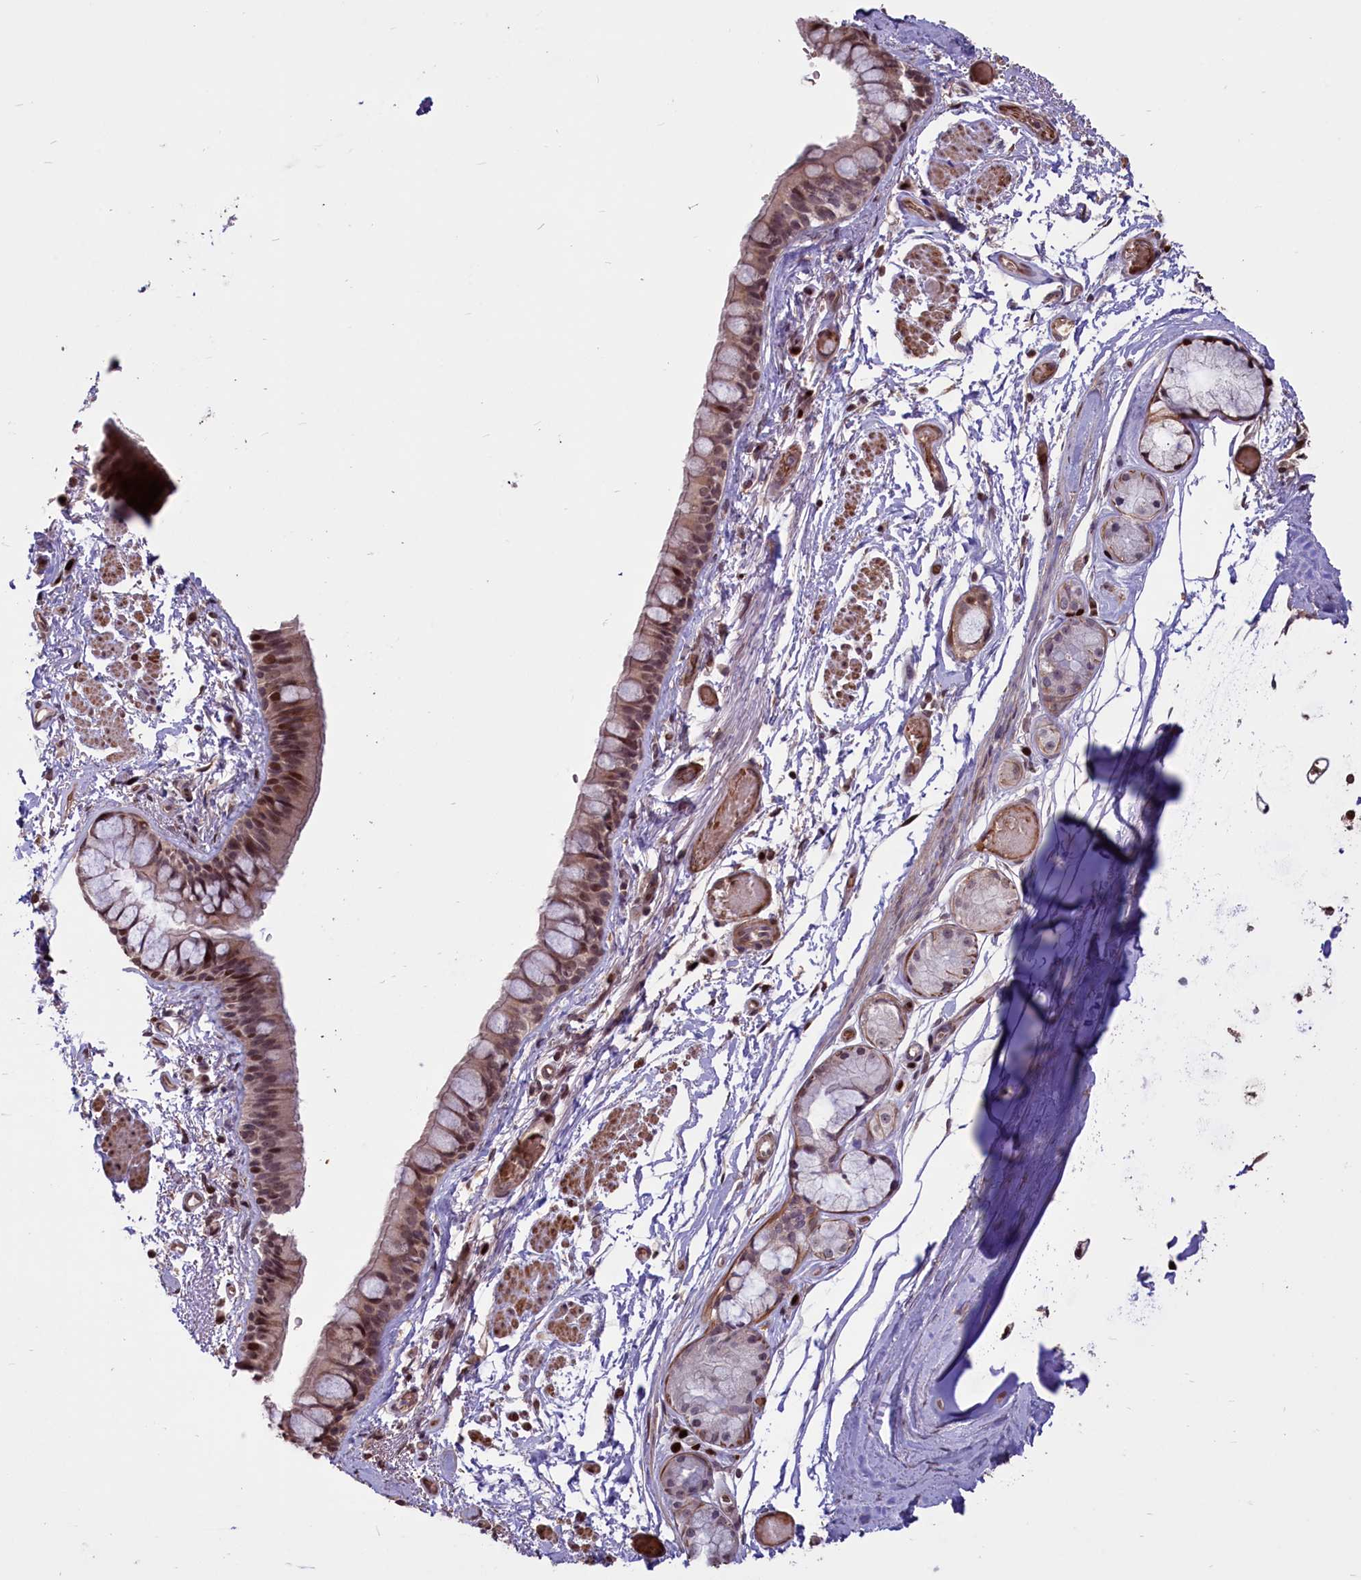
{"staining": {"intensity": "moderate", "quantity": "25%-75%", "location": "nuclear"}, "tissue": "bronchus", "cell_type": "Respiratory epithelial cells", "image_type": "normal", "snomed": [{"axis": "morphology", "description": "Normal tissue, NOS"}, {"axis": "topography", "description": "Cartilage tissue"}], "caption": "A high-resolution photomicrograph shows immunohistochemistry (IHC) staining of unremarkable bronchus, which displays moderate nuclear positivity in approximately 25%-75% of respiratory epithelial cells.", "gene": "SHFL", "patient": {"sex": "male", "age": 63}}